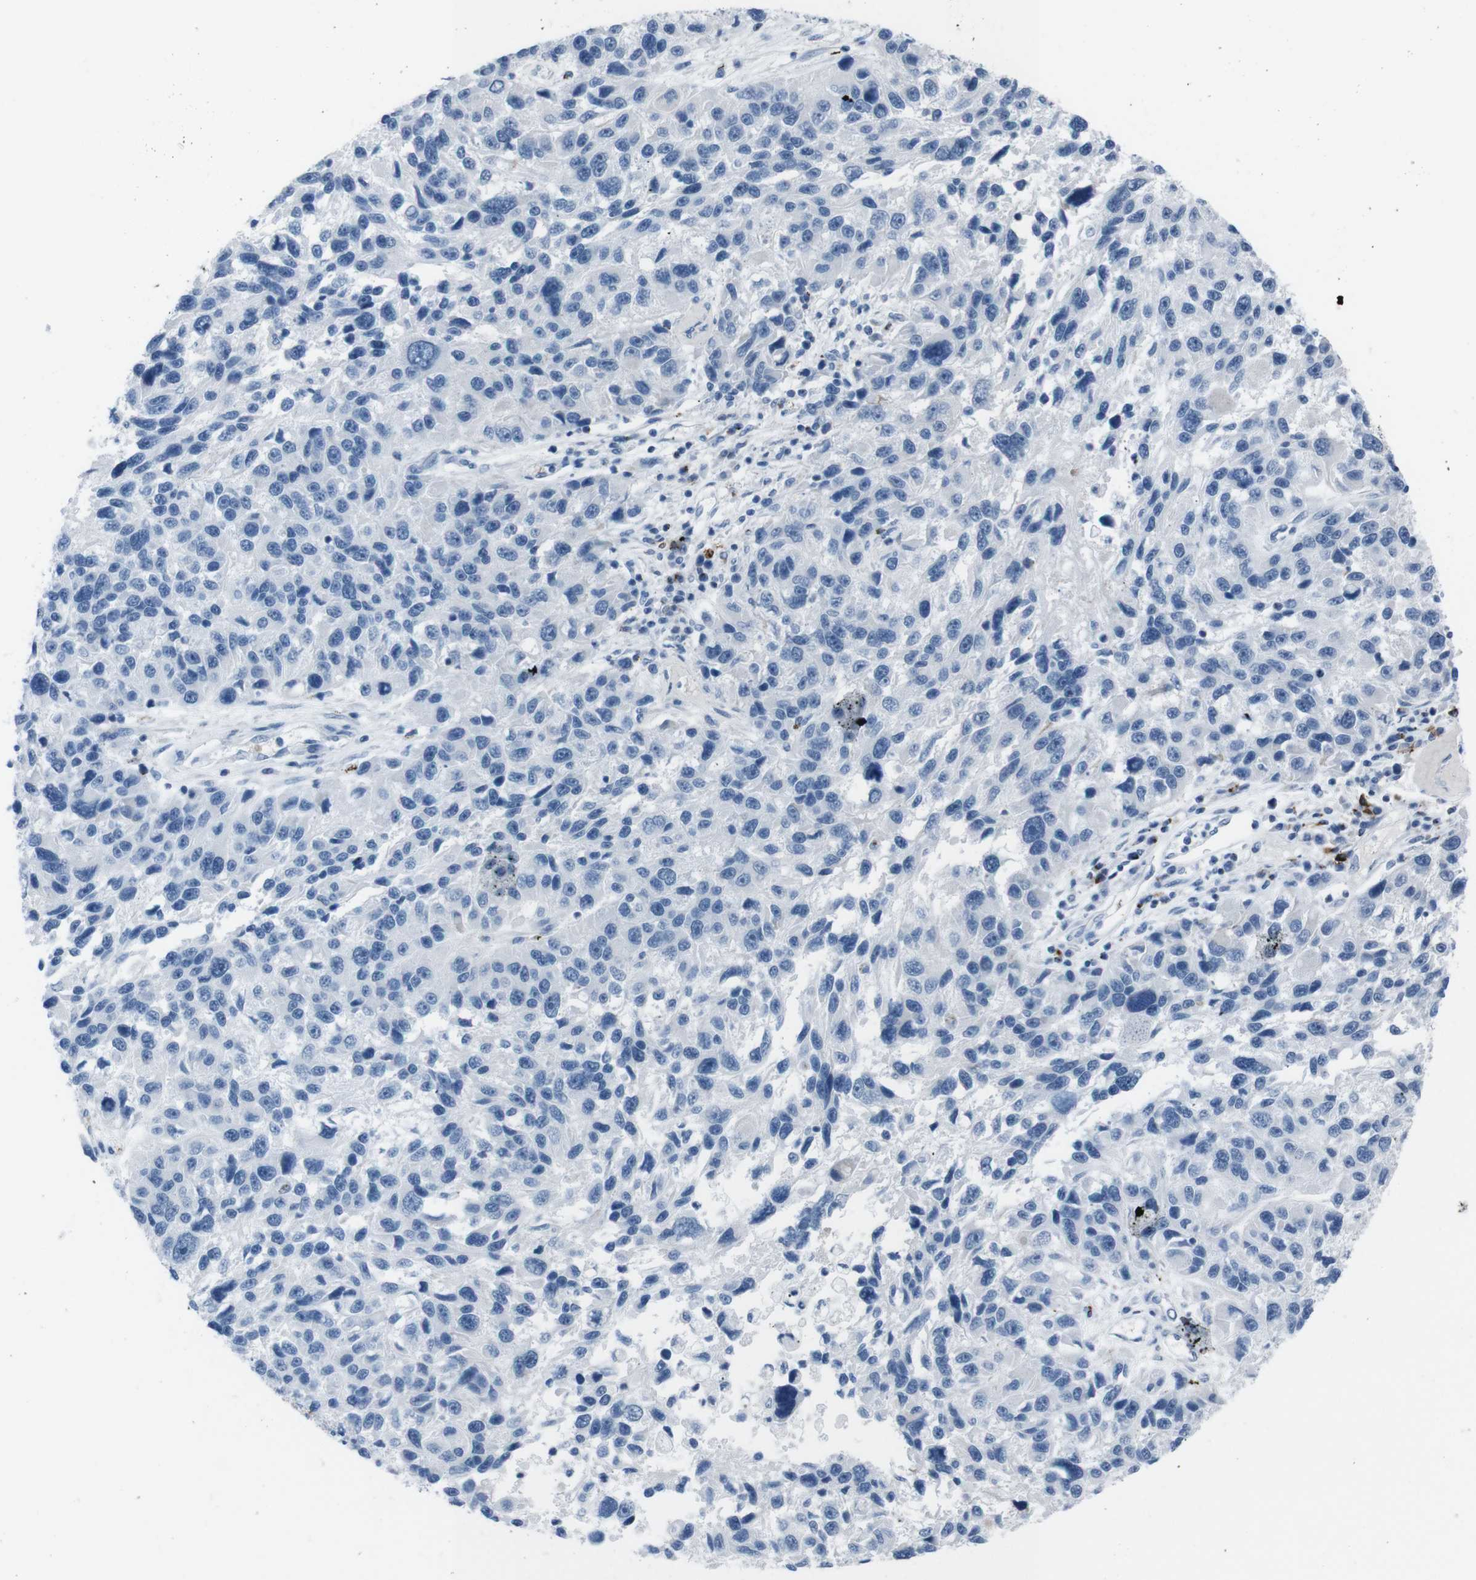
{"staining": {"intensity": "negative", "quantity": "none", "location": "none"}, "tissue": "melanoma", "cell_type": "Tumor cells", "image_type": "cancer", "snomed": [{"axis": "morphology", "description": "Malignant melanoma, NOS"}, {"axis": "topography", "description": "Skin"}], "caption": "Tumor cells show no significant staining in melanoma. The staining is performed using DAB brown chromogen with nuclei counter-stained in using hematoxylin.", "gene": "ST6GAL1", "patient": {"sex": "male", "age": 53}}